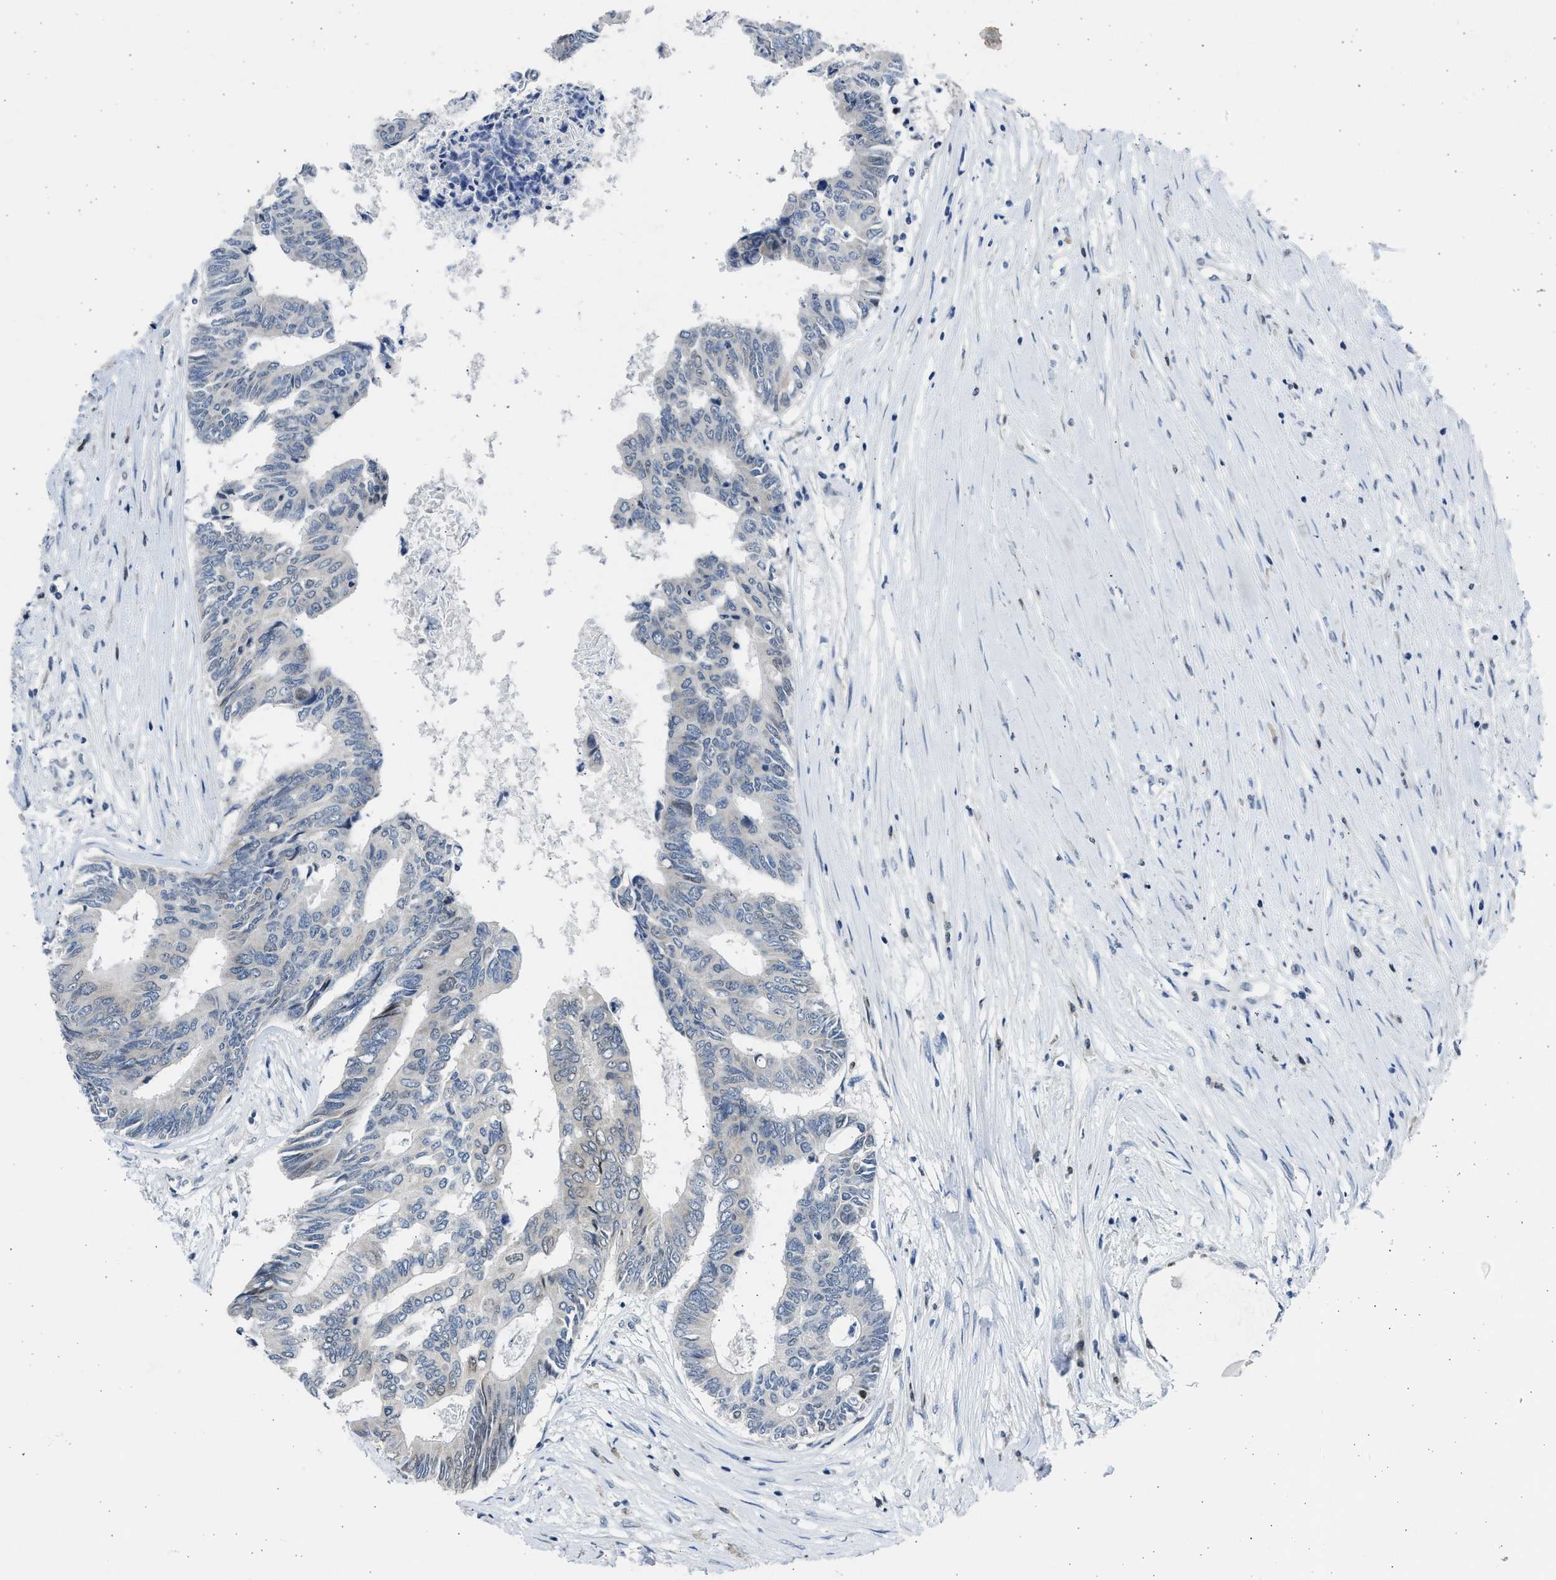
{"staining": {"intensity": "weak", "quantity": "<25%", "location": "nuclear"}, "tissue": "colorectal cancer", "cell_type": "Tumor cells", "image_type": "cancer", "snomed": [{"axis": "morphology", "description": "Adenocarcinoma, NOS"}, {"axis": "topography", "description": "Rectum"}], "caption": "The micrograph exhibits no significant positivity in tumor cells of colorectal cancer. Brightfield microscopy of immunohistochemistry (IHC) stained with DAB (3,3'-diaminobenzidine) (brown) and hematoxylin (blue), captured at high magnification.", "gene": "HMGN3", "patient": {"sex": "male", "age": 63}}